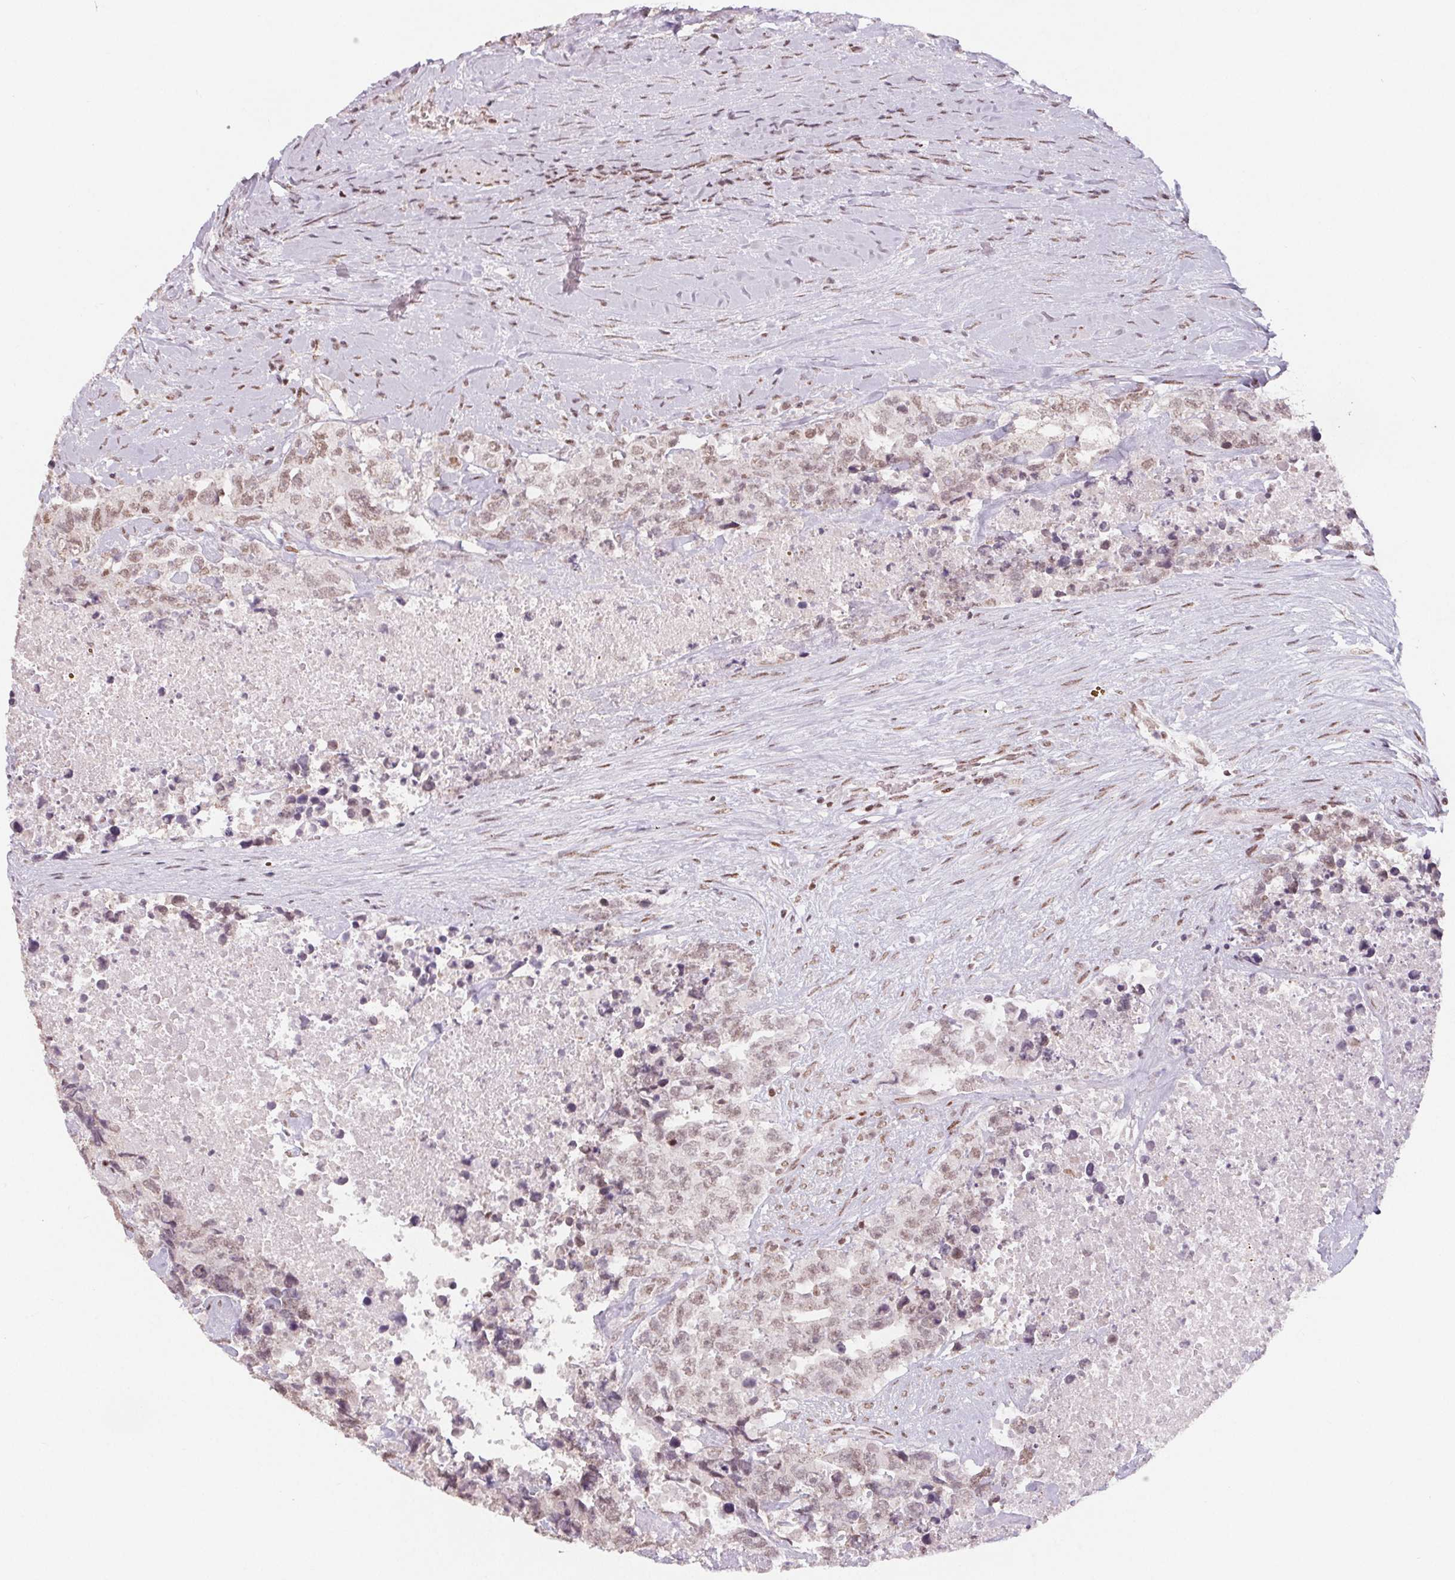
{"staining": {"intensity": "weak", "quantity": ">75%", "location": "nuclear"}, "tissue": "testis cancer", "cell_type": "Tumor cells", "image_type": "cancer", "snomed": [{"axis": "morphology", "description": "Carcinoma, Embryonal, NOS"}, {"axis": "topography", "description": "Testis"}], "caption": "Brown immunohistochemical staining in human testis cancer (embryonal carcinoma) exhibits weak nuclear positivity in approximately >75% of tumor cells. Immunohistochemistry stains the protein in brown and the nuclei are stained blue.", "gene": "KMT2A", "patient": {"sex": "male", "age": 24}}